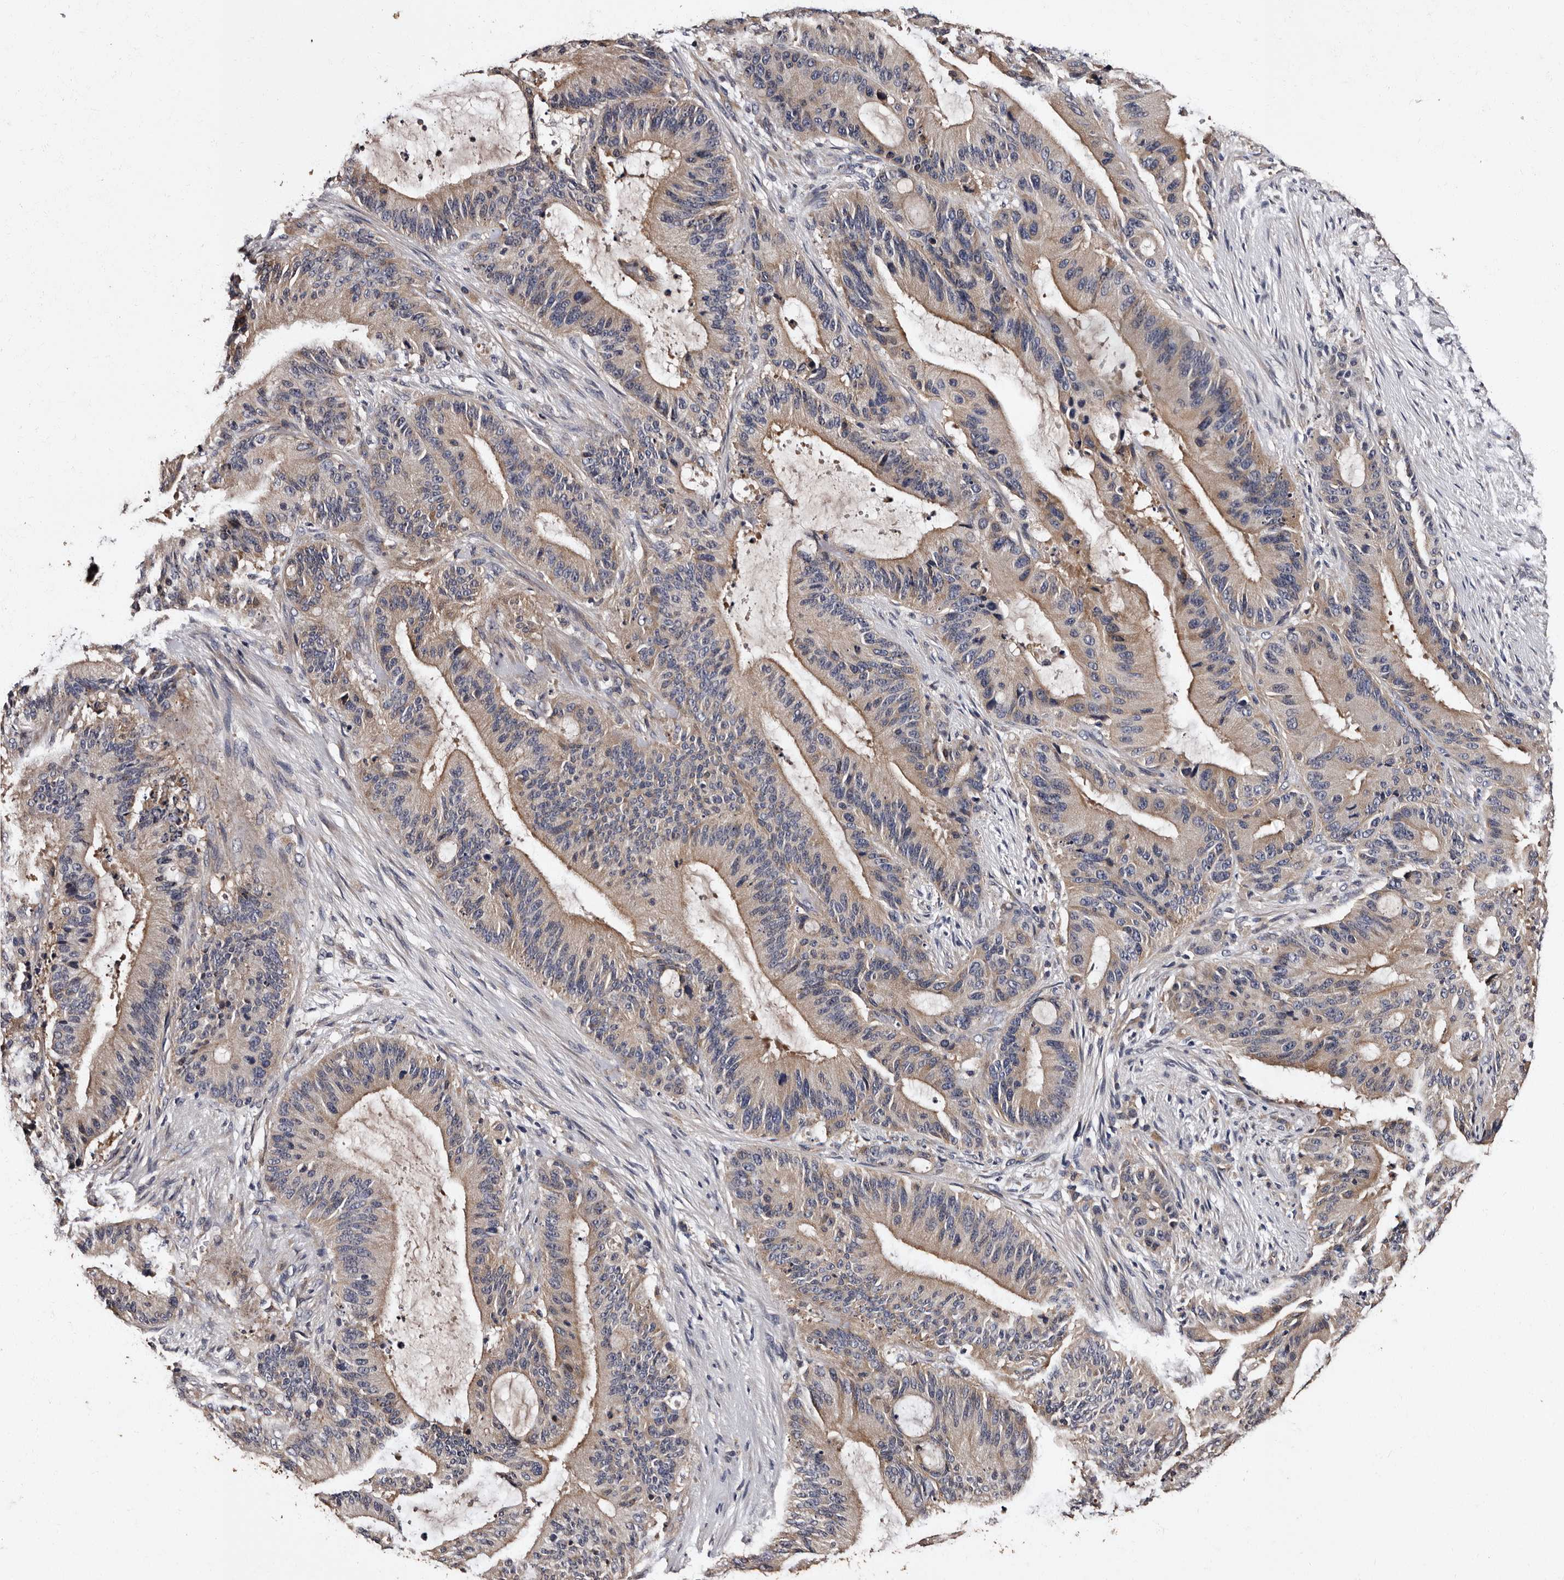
{"staining": {"intensity": "weak", "quantity": "25%-75%", "location": "cytoplasmic/membranous"}, "tissue": "liver cancer", "cell_type": "Tumor cells", "image_type": "cancer", "snomed": [{"axis": "morphology", "description": "Normal tissue, NOS"}, {"axis": "morphology", "description": "Cholangiocarcinoma"}, {"axis": "topography", "description": "Liver"}, {"axis": "topography", "description": "Peripheral nerve tissue"}], "caption": "This histopathology image displays liver cancer (cholangiocarcinoma) stained with immunohistochemistry to label a protein in brown. The cytoplasmic/membranous of tumor cells show weak positivity for the protein. Nuclei are counter-stained blue.", "gene": "ADCK5", "patient": {"sex": "female", "age": 73}}